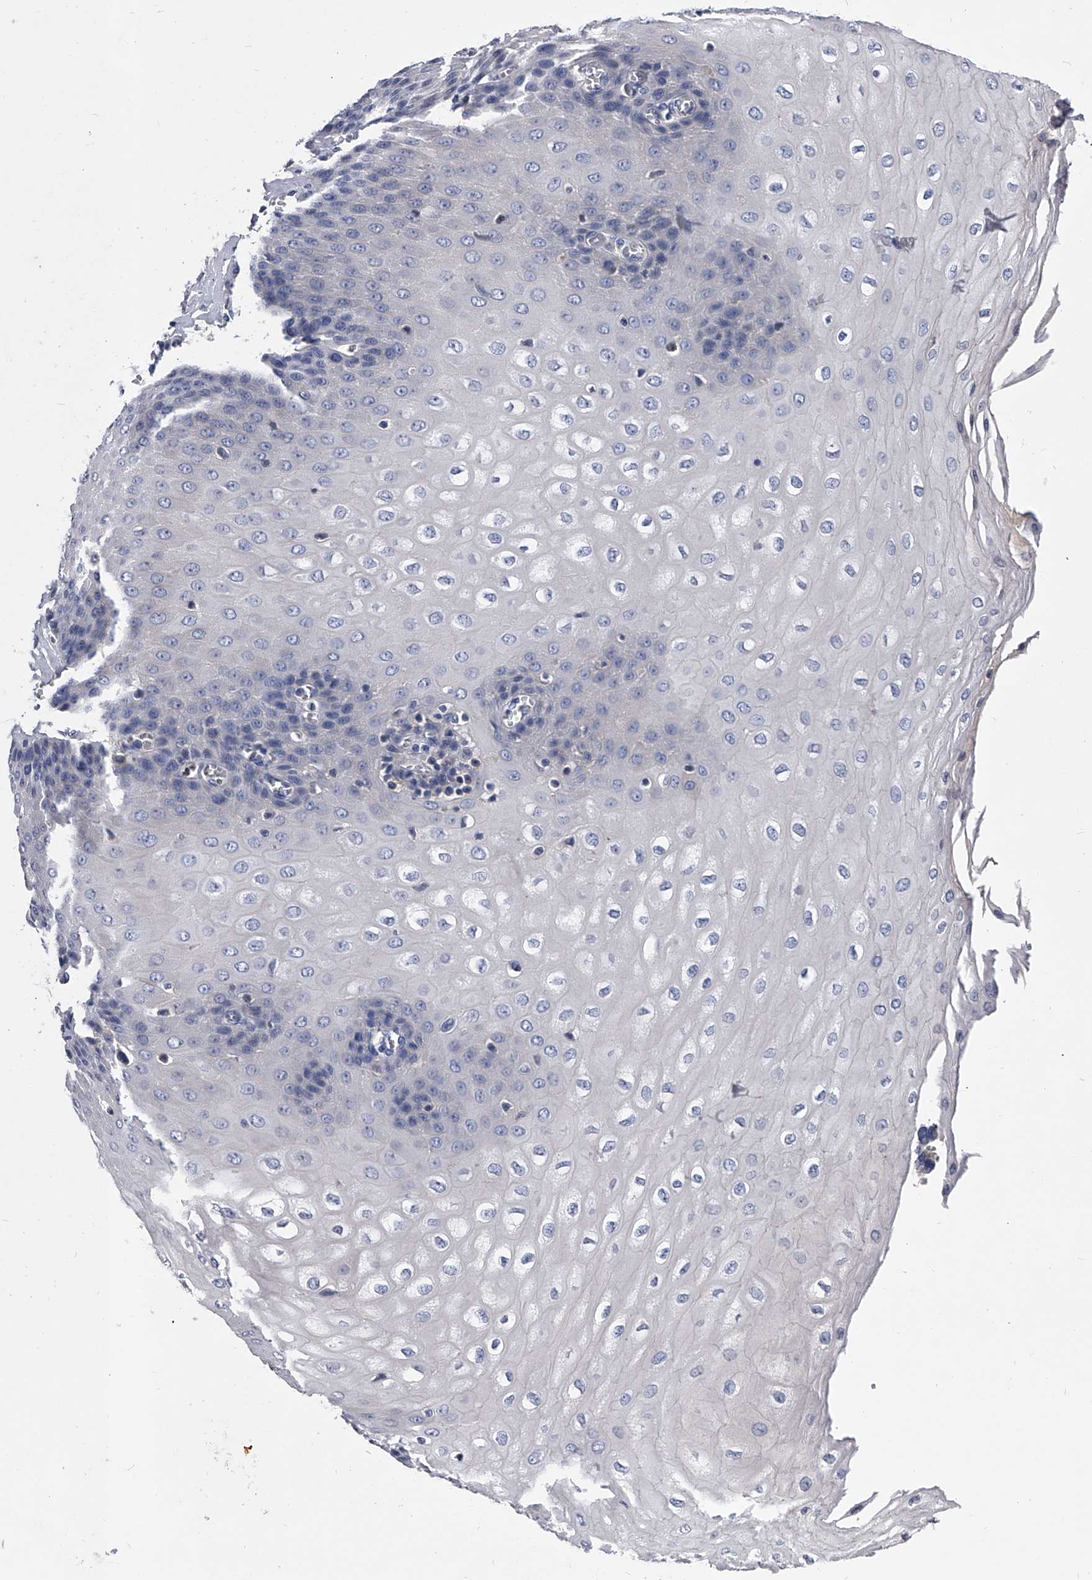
{"staining": {"intensity": "negative", "quantity": "none", "location": "none"}, "tissue": "esophagus", "cell_type": "Squamous epithelial cells", "image_type": "normal", "snomed": [{"axis": "morphology", "description": "Normal tissue, NOS"}, {"axis": "topography", "description": "Esophagus"}], "caption": "DAB (3,3'-diaminobenzidine) immunohistochemical staining of normal human esophagus demonstrates no significant expression in squamous epithelial cells.", "gene": "EFCAB7", "patient": {"sex": "male", "age": 60}}